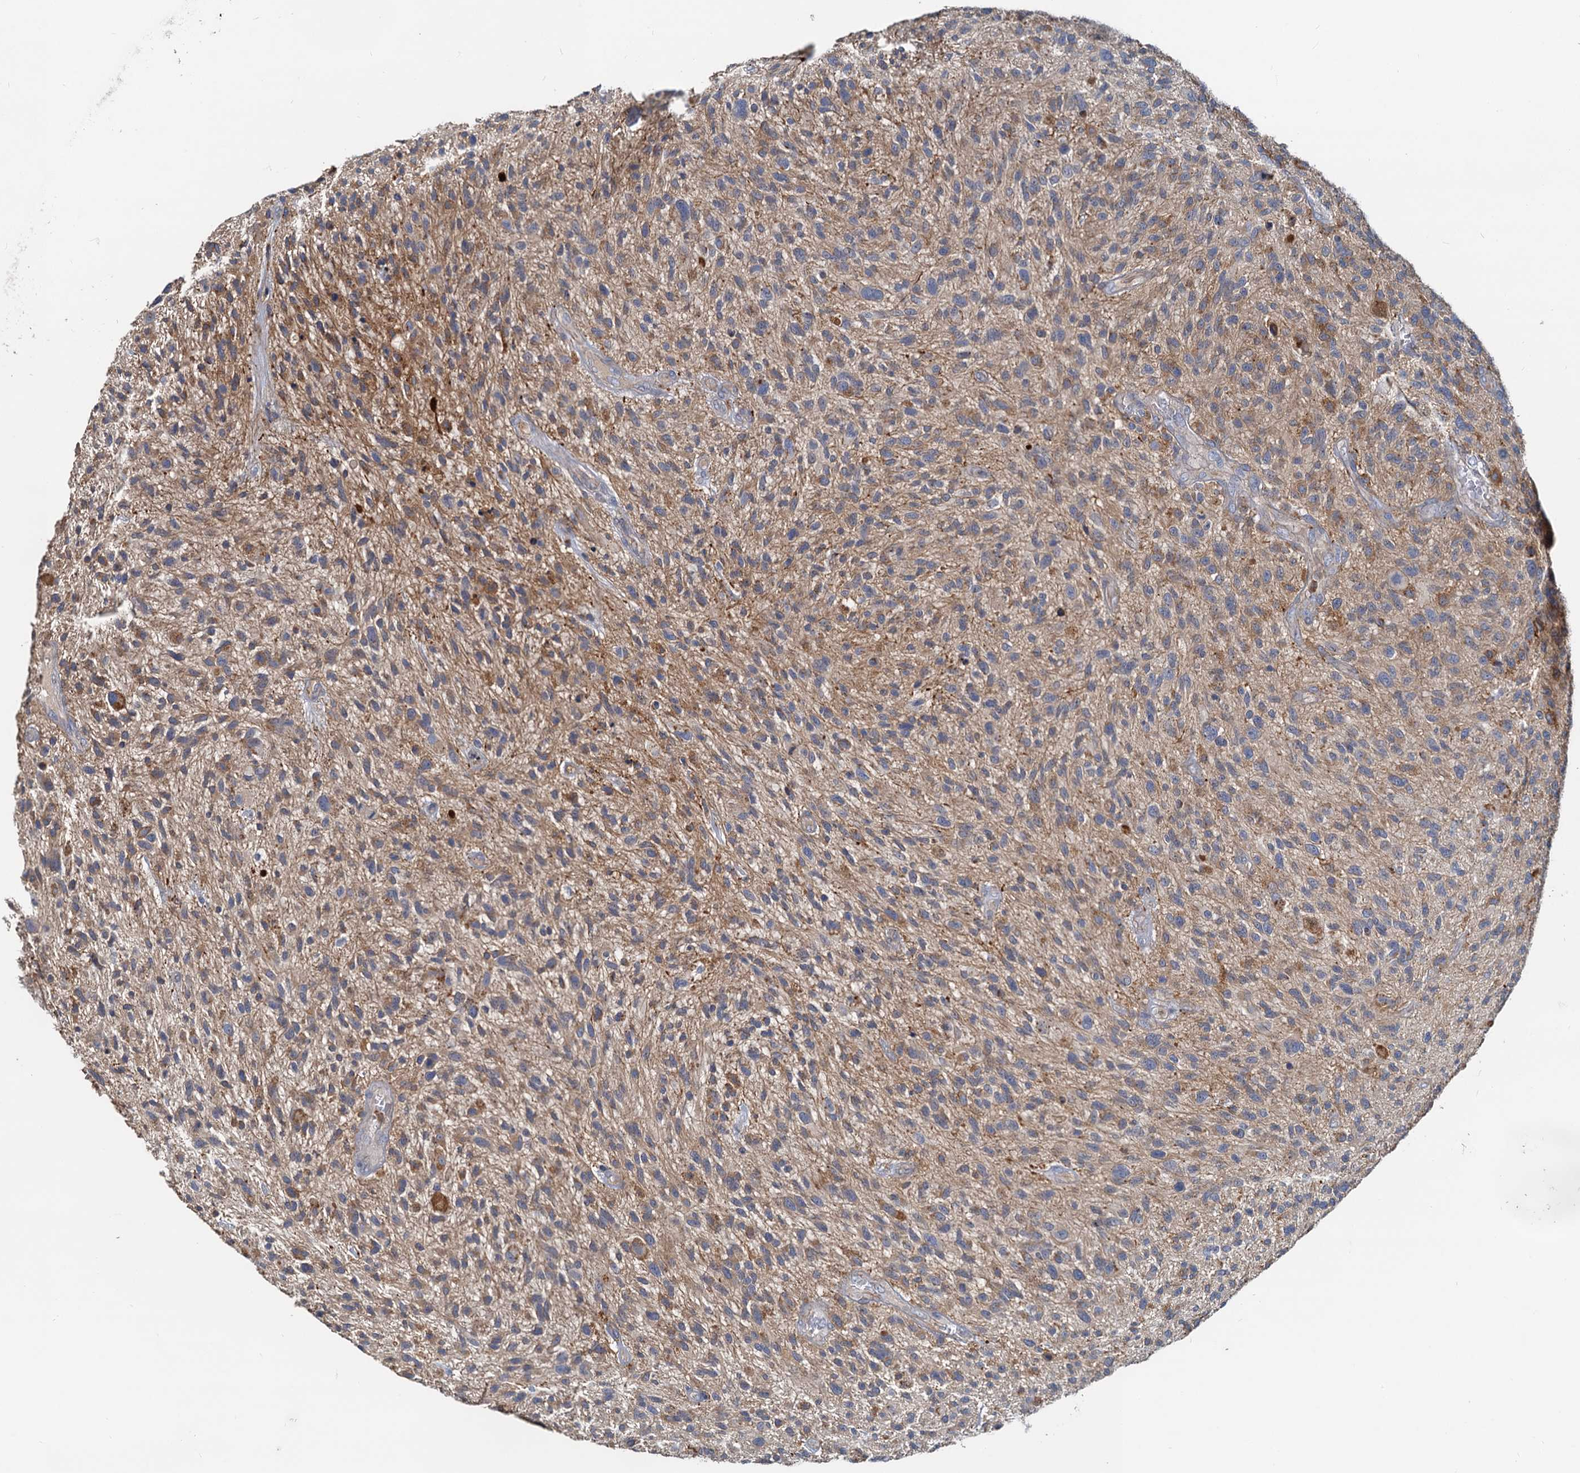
{"staining": {"intensity": "weak", "quantity": "25%-75%", "location": "cytoplasmic/membranous"}, "tissue": "glioma", "cell_type": "Tumor cells", "image_type": "cancer", "snomed": [{"axis": "morphology", "description": "Glioma, malignant, High grade"}, {"axis": "topography", "description": "Brain"}], "caption": "Glioma stained for a protein demonstrates weak cytoplasmic/membranous positivity in tumor cells.", "gene": "TOLLIP", "patient": {"sex": "male", "age": 47}}